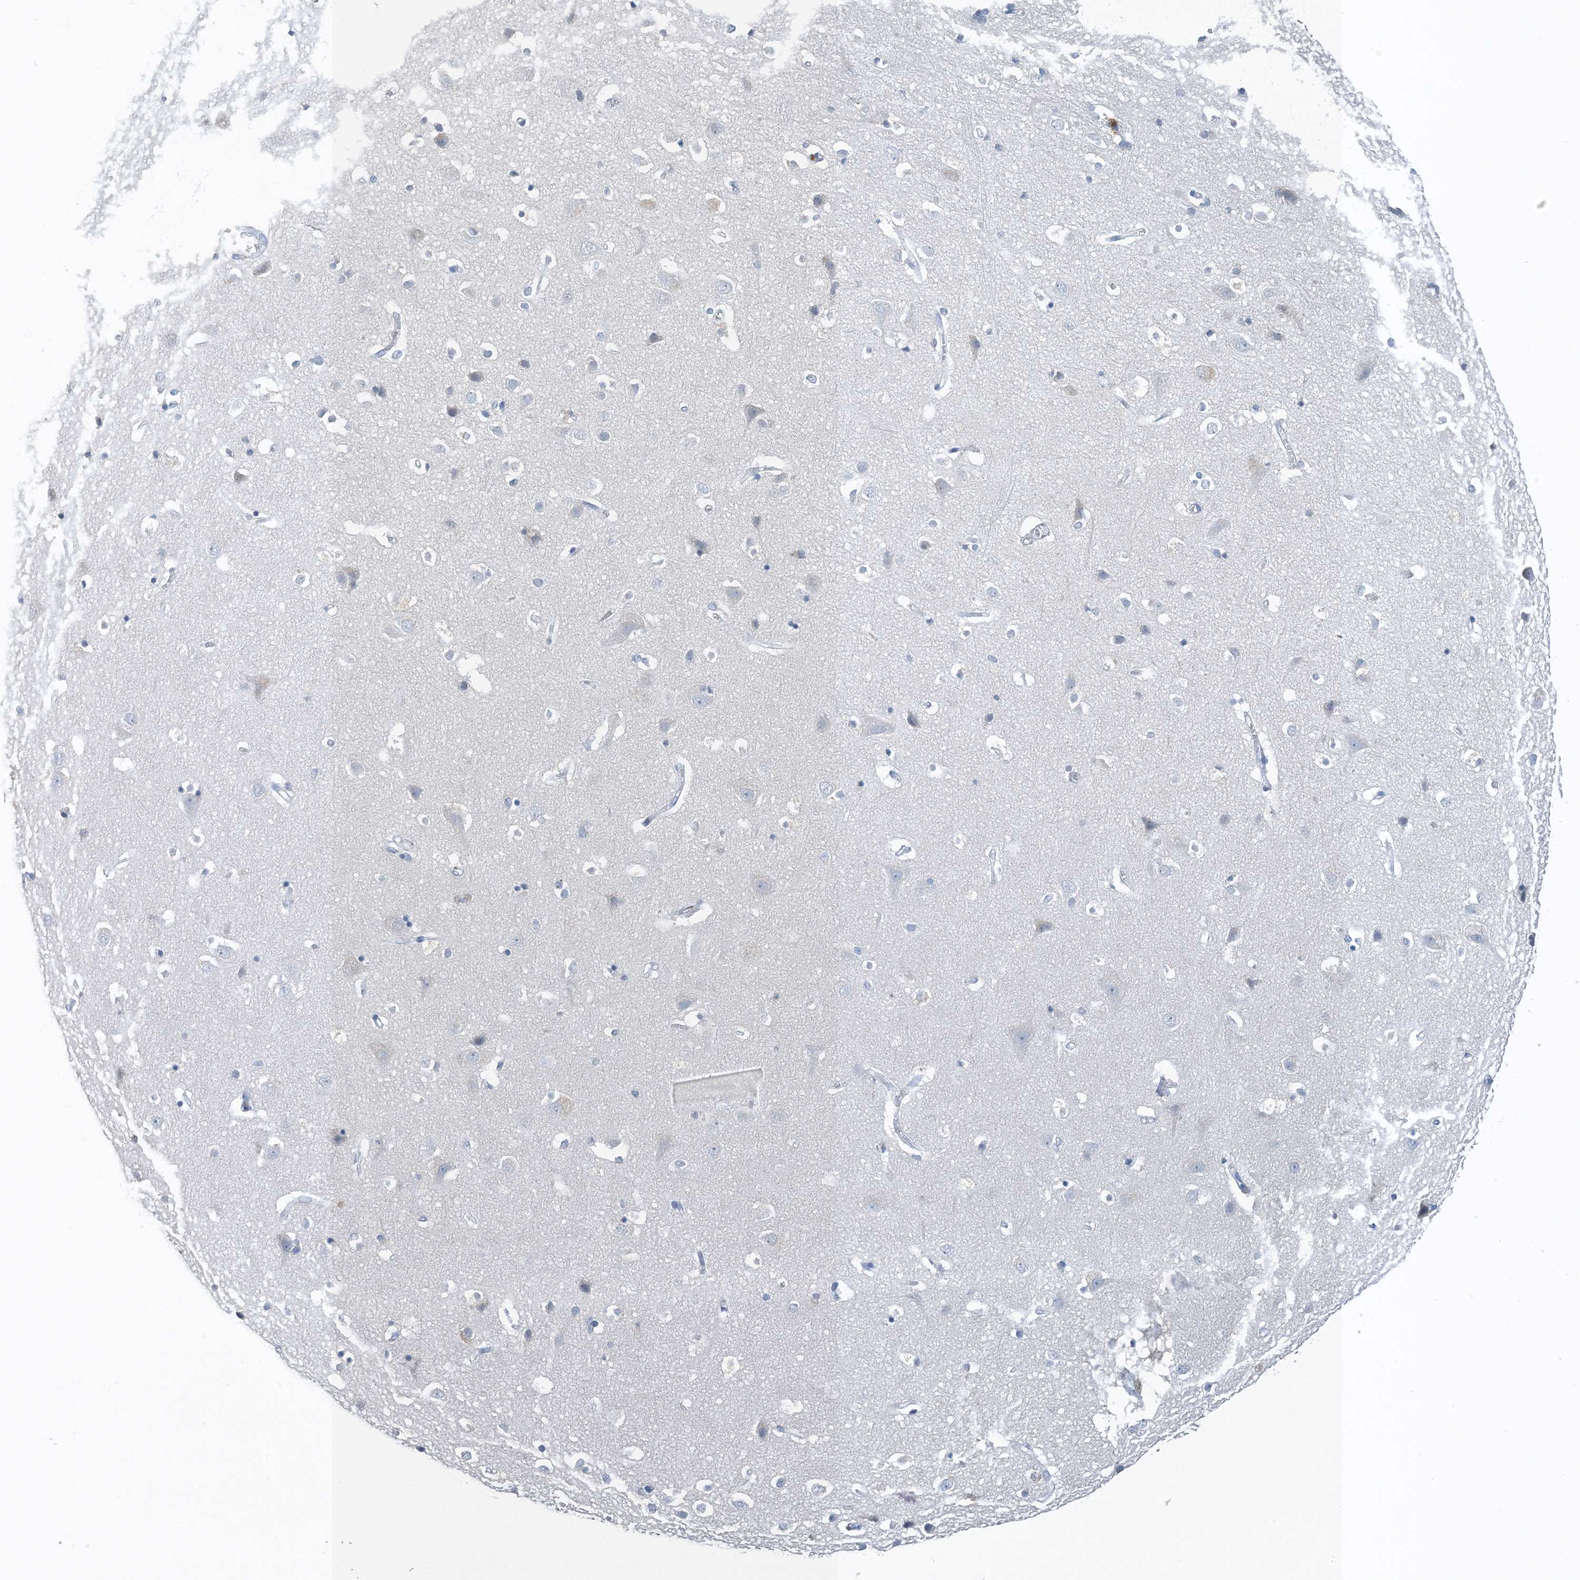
{"staining": {"intensity": "negative", "quantity": "none", "location": "none"}, "tissue": "cerebral cortex", "cell_type": "Endothelial cells", "image_type": "normal", "snomed": [{"axis": "morphology", "description": "Normal tissue, NOS"}, {"axis": "topography", "description": "Cerebral cortex"}], "caption": "Cerebral cortex was stained to show a protein in brown. There is no significant expression in endothelial cells. The staining is performed using DAB brown chromogen with nuclei counter-stained in using hematoxylin.", "gene": "CTRL", "patient": {"sex": "male", "age": 54}}